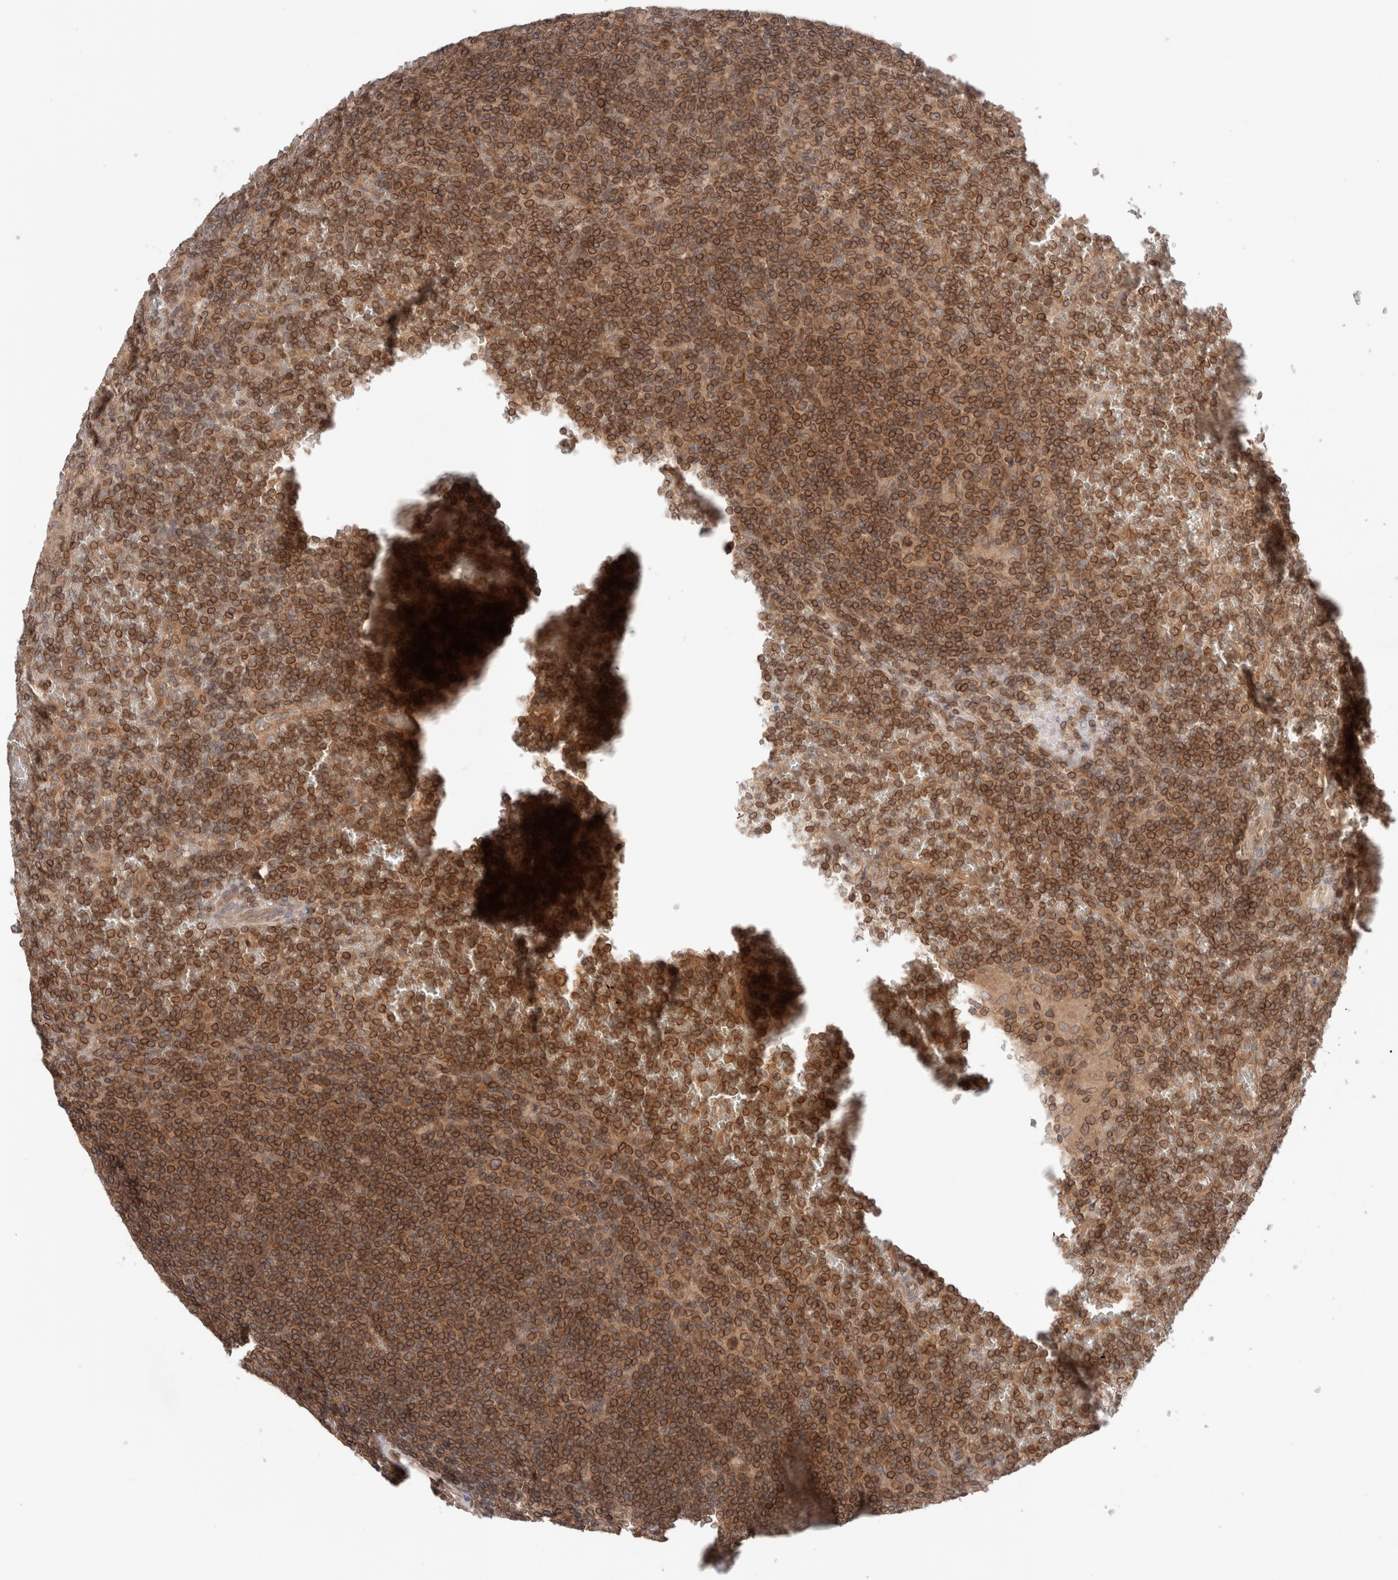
{"staining": {"intensity": "strong", "quantity": ">75%", "location": "cytoplasmic/membranous,nuclear"}, "tissue": "lymphoma", "cell_type": "Tumor cells", "image_type": "cancer", "snomed": [{"axis": "morphology", "description": "Malignant lymphoma, non-Hodgkin's type, Low grade"}, {"axis": "topography", "description": "Spleen"}], "caption": "Malignant lymphoma, non-Hodgkin's type (low-grade) tissue reveals strong cytoplasmic/membranous and nuclear expression in about >75% of tumor cells", "gene": "SIKE1", "patient": {"sex": "female", "age": 19}}